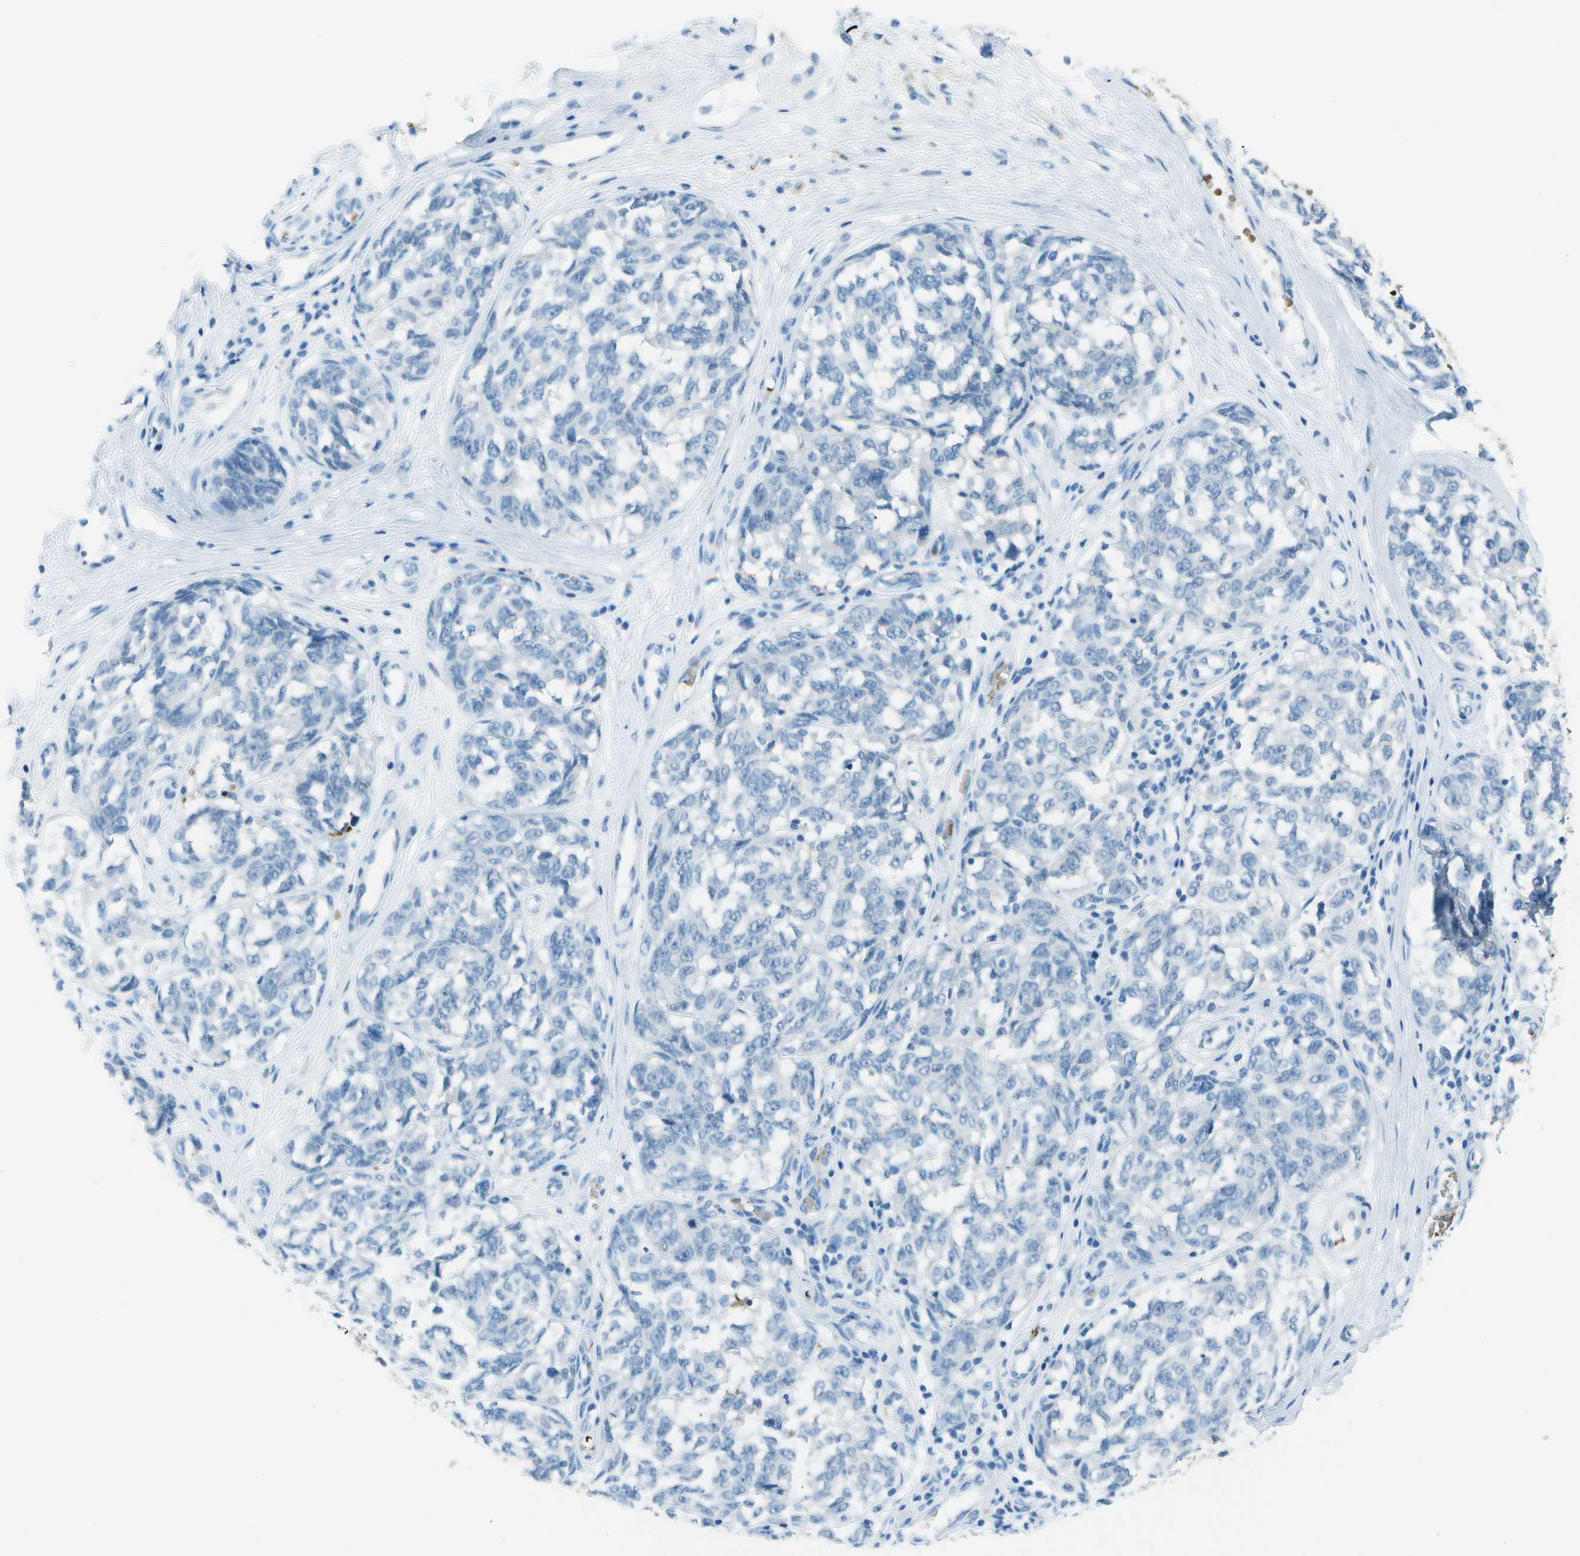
{"staining": {"intensity": "negative", "quantity": "none", "location": "none"}, "tissue": "melanoma", "cell_type": "Tumor cells", "image_type": "cancer", "snomed": [{"axis": "morphology", "description": "Malignant melanoma, NOS"}, {"axis": "topography", "description": "Skin"}], "caption": "Immunohistochemistry (IHC) micrograph of neoplastic tissue: malignant melanoma stained with DAB (3,3'-diaminobenzidine) shows no significant protein positivity in tumor cells.", "gene": "ASL", "patient": {"sex": "female", "age": 64}}